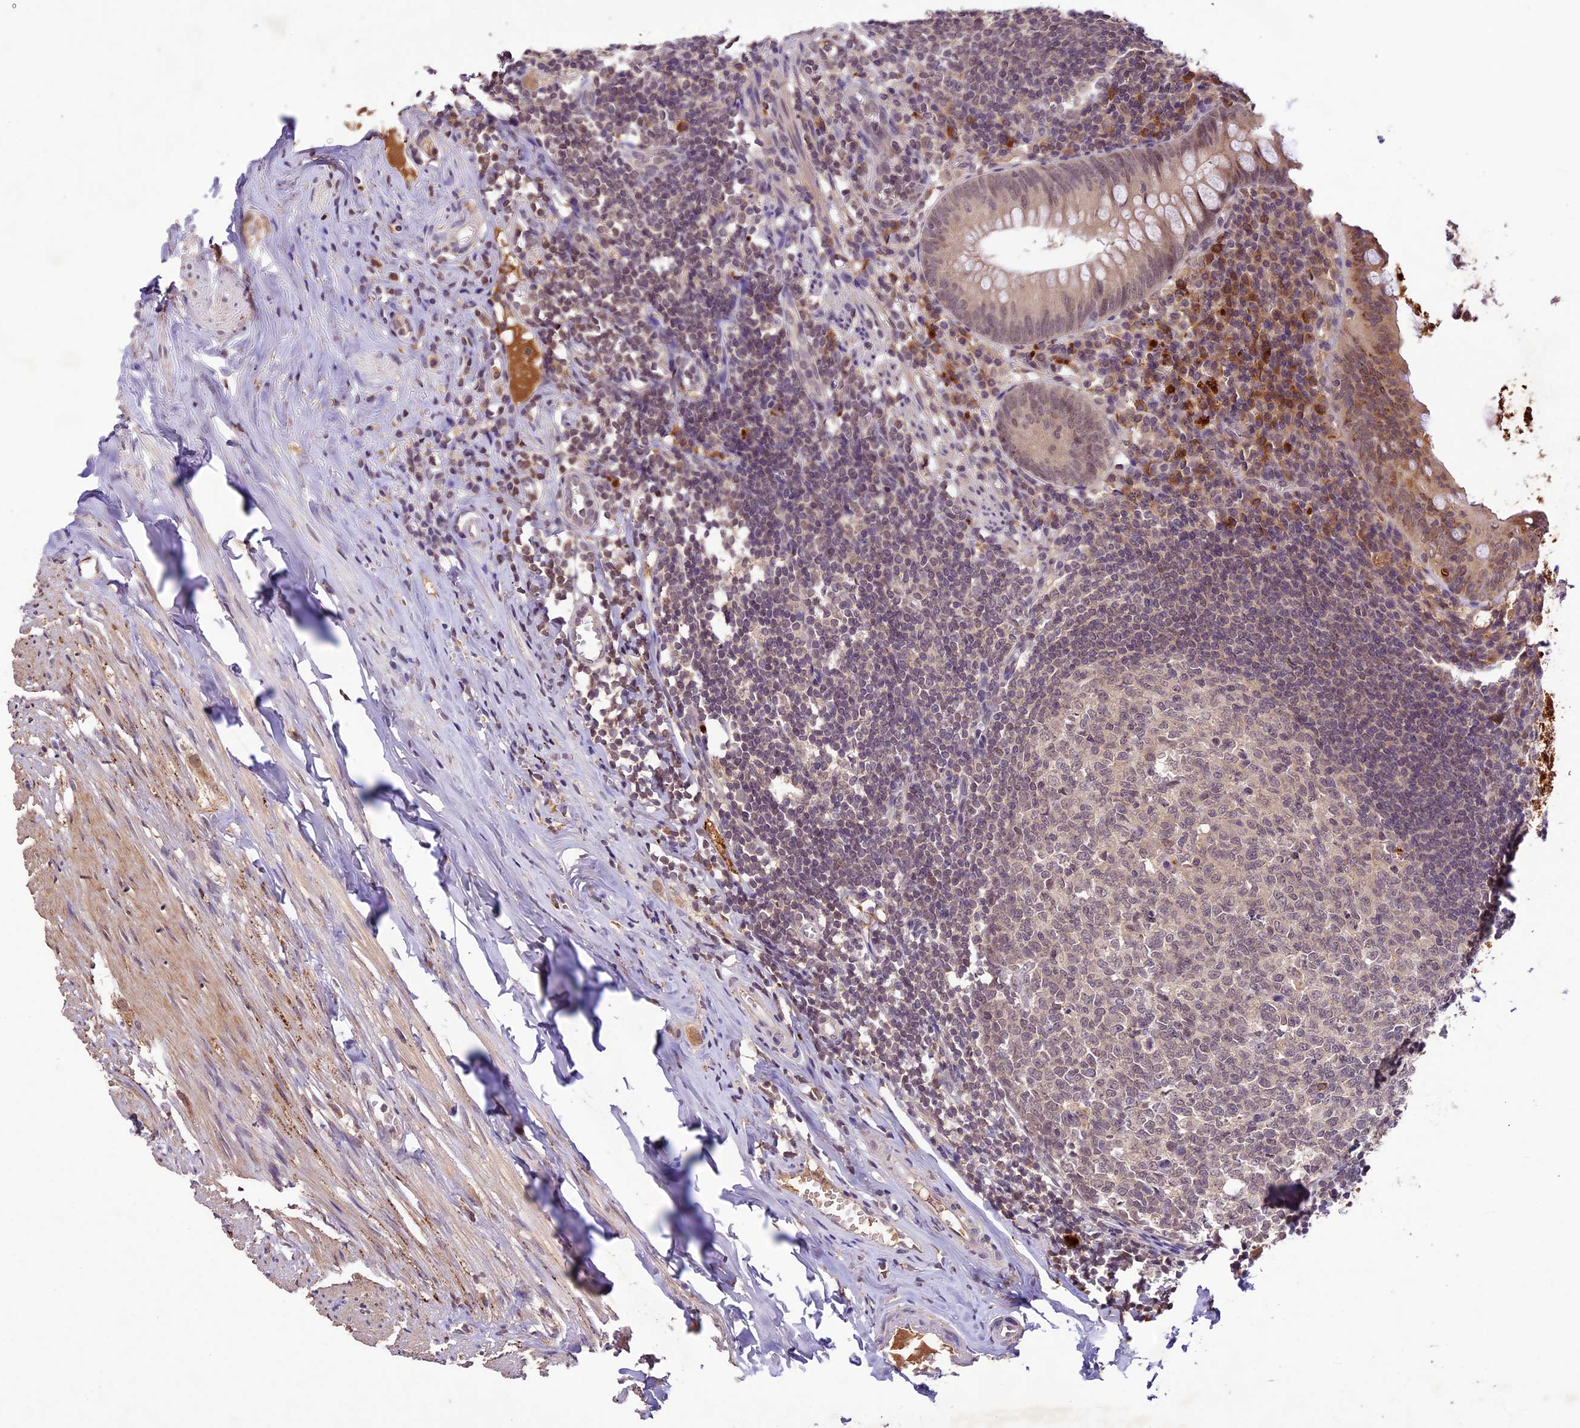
{"staining": {"intensity": "weak", "quantity": ">75%", "location": "cytoplasmic/membranous,nuclear"}, "tissue": "appendix", "cell_type": "Glandular cells", "image_type": "normal", "snomed": [{"axis": "morphology", "description": "Normal tissue, NOS"}, {"axis": "topography", "description": "Appendix"}], "caption": "Immunohistochemistry (IHC) of normal appendix demonstrates low levels of weak cytoplasmic/membranous,nuclear expression in about >75% of glandular cells.", "gene": "ATP10A", "patient": {"sex": "female", "age": 51}}